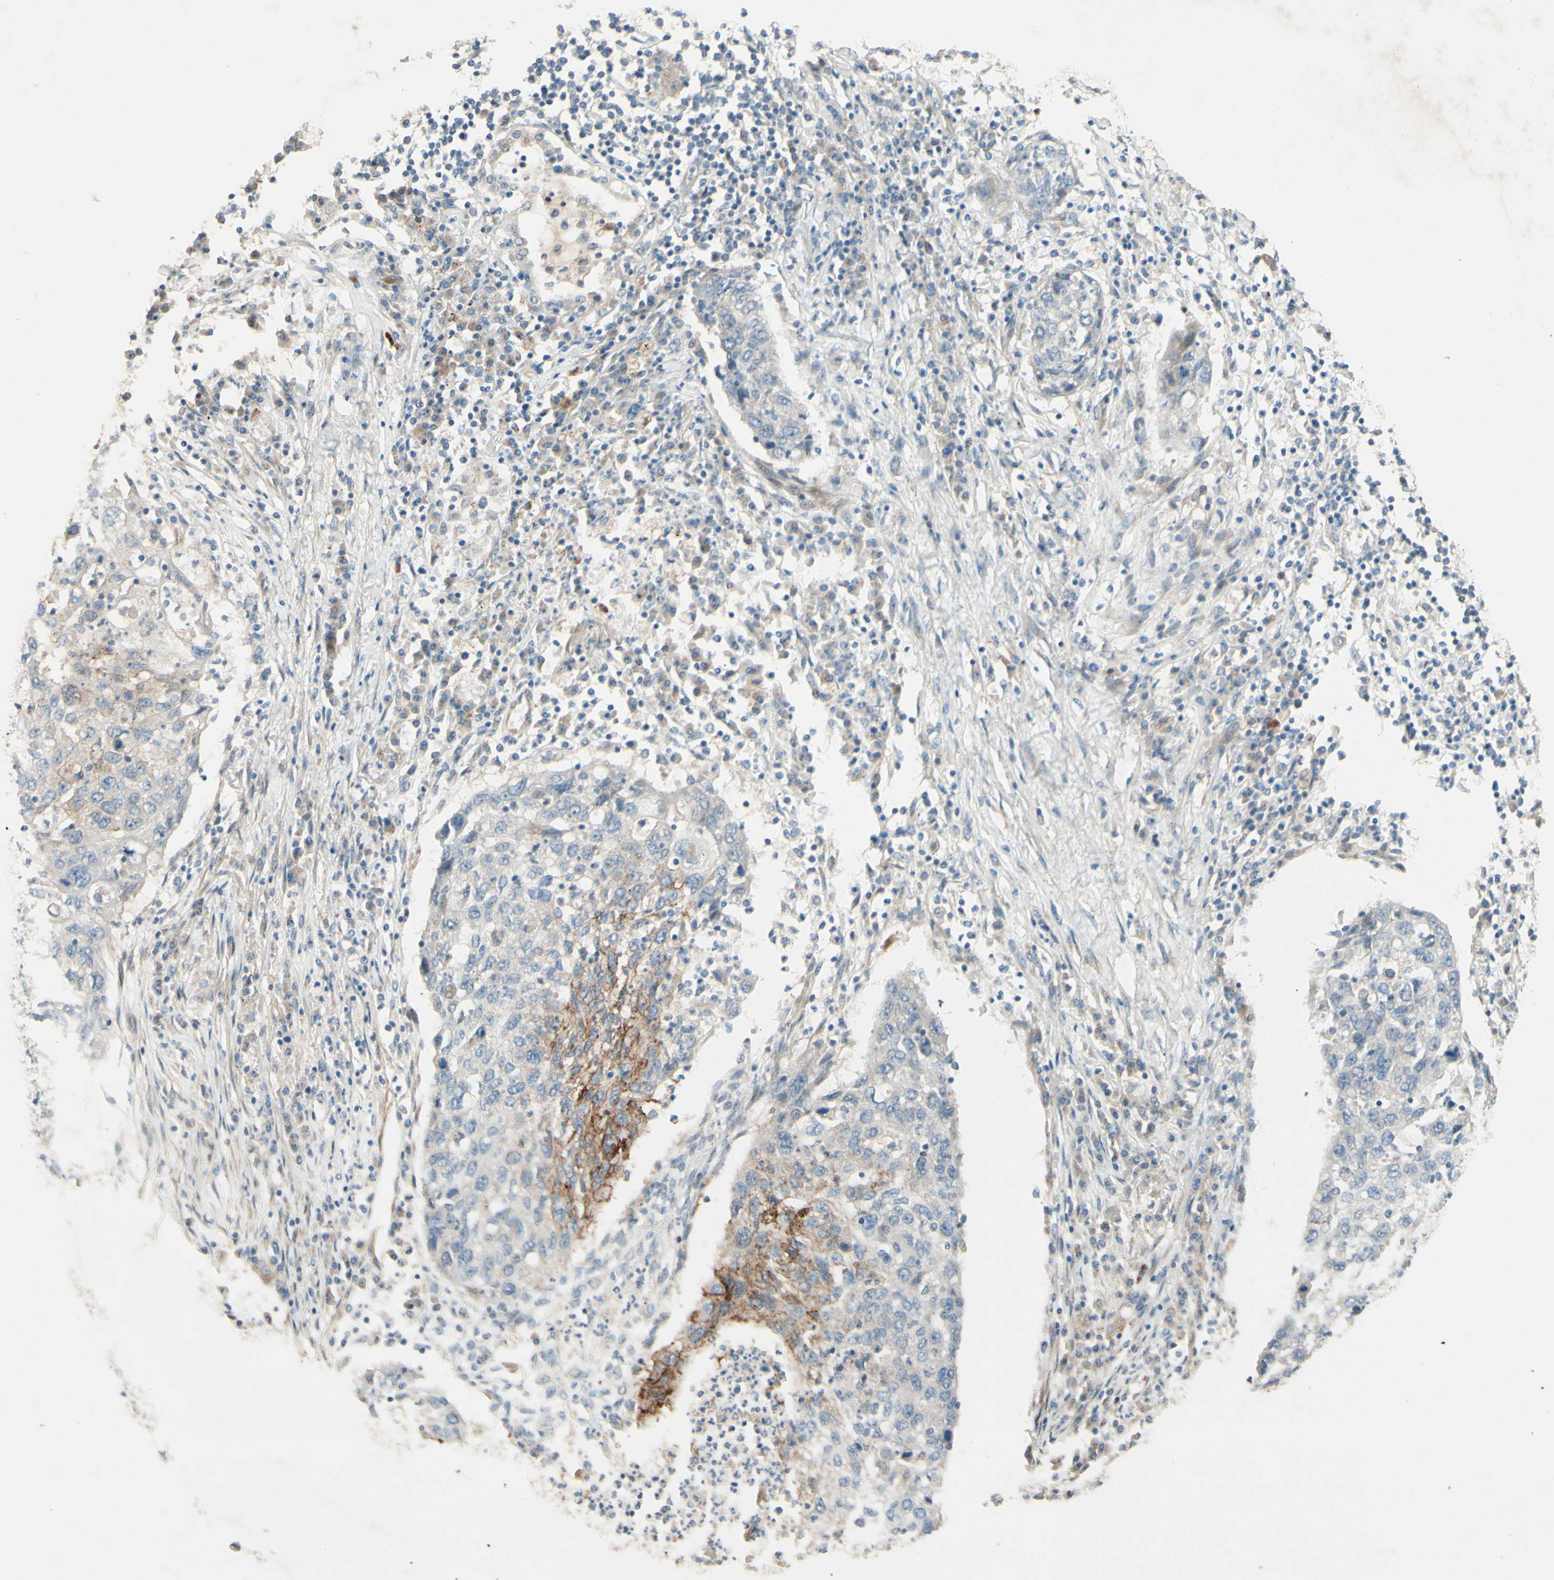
{"staining": {"intensity": "moderate", "quantity": "25%-75%", "location": "cytoplasmic/membranous"}, "tissue": "lung cancer", "cell_type": "Tumor cells", "image_type": "cancer", "snomed": [{"axis": "morphology", "description": "Squamous cell carcinoma, NOS"}, {"axis": "topography", "description": "Lung"}], "caption": "Squamous cell carcinoma (lung) stained with immunohistochemistry (IHC) demonstrates moderate cytoplasmic/membranous expression in approximately 25%-75% of tumor cells.", "gene": "ADAM17", "patient": {"sex": "female", "age": 63}}